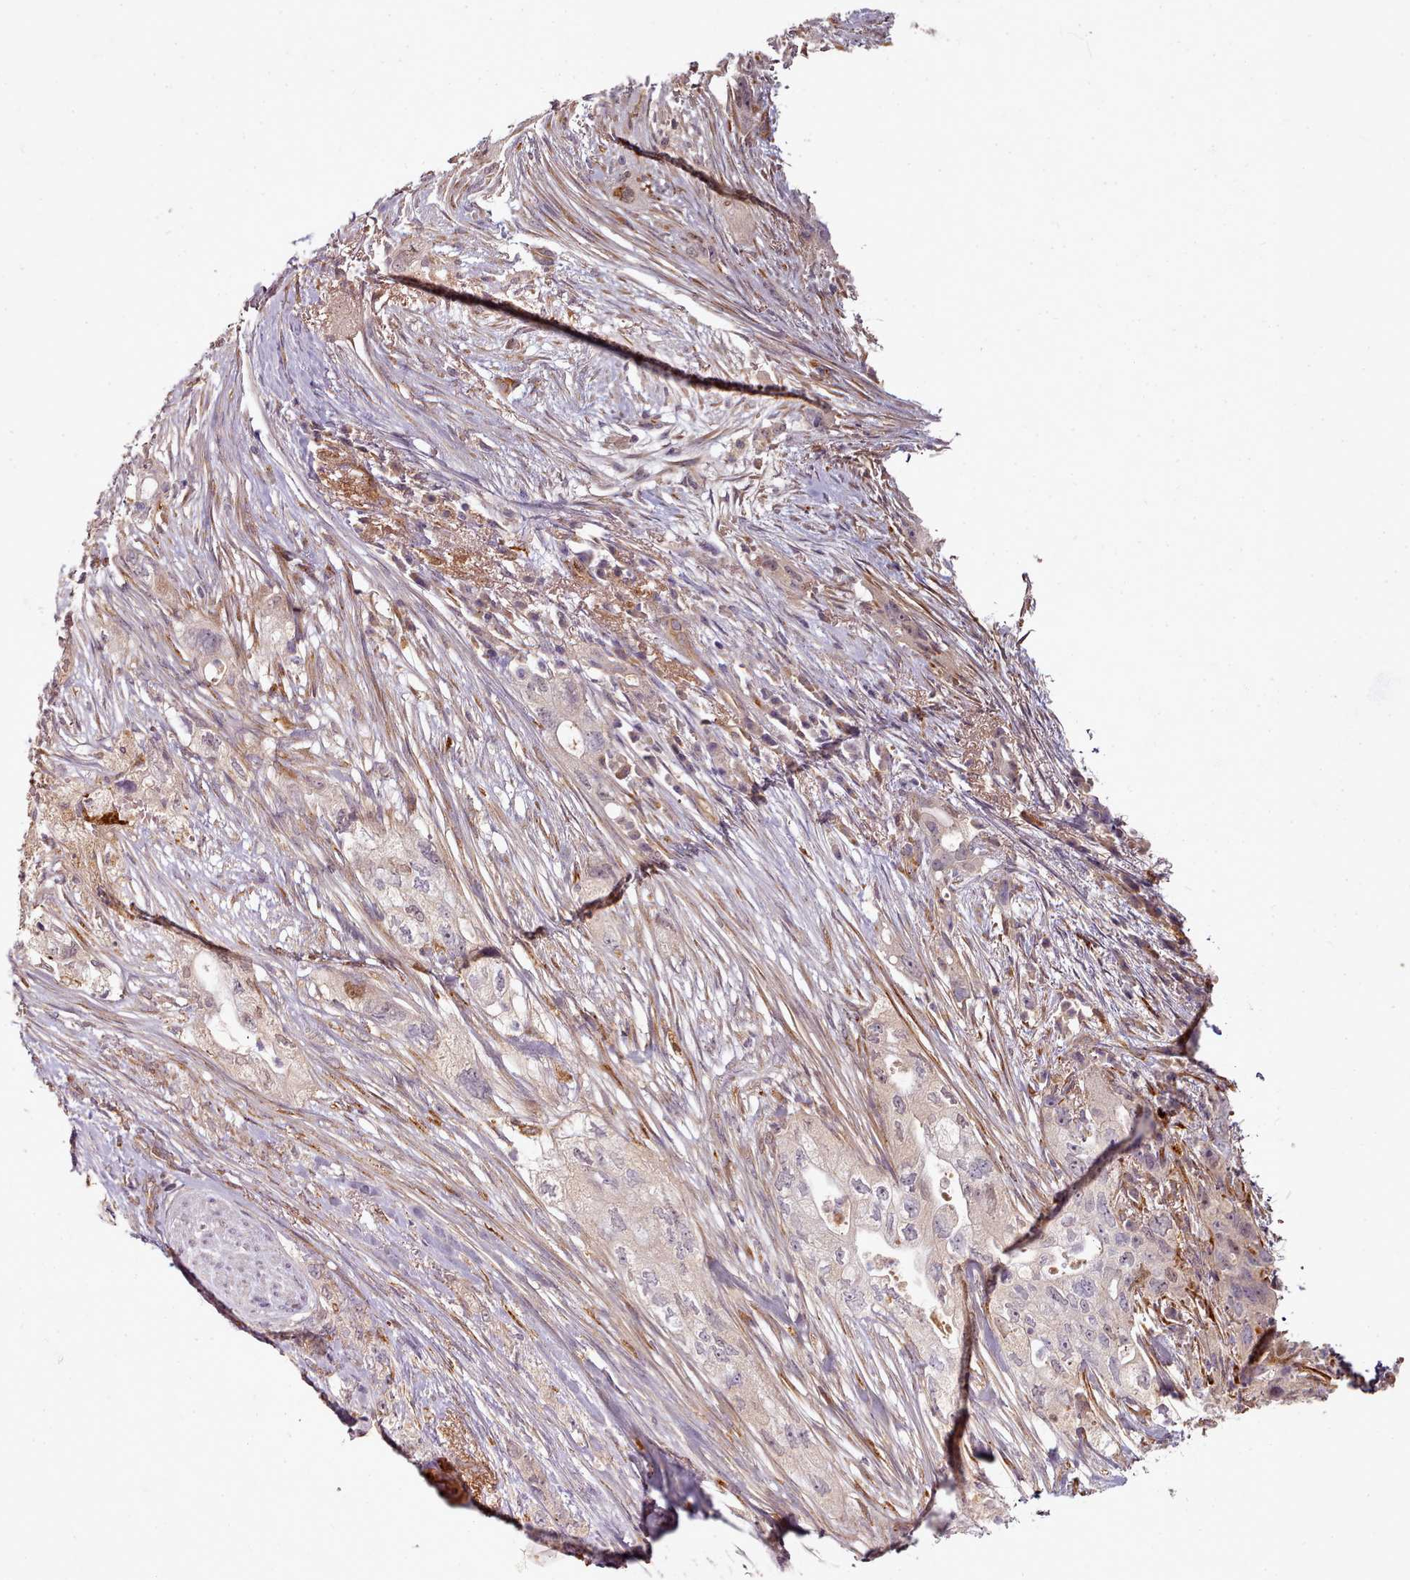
{"staining": {"intensity": "negative", "quantity": "none", "location": "none"}, "tissue": "pancreatic cancer", "cell_type": "Tumor cells", "image_type": "cancer", "snomed": [{"axis": "morphology", "description": "Adenocarcinoma, NOS"}, {"axis": "topography", "description": "Pancreas"}], "caption": "The micrograph demonstrates no significant positivity in tumor cells of pancreatic cancer (adenocarcinoma). The staining is performed using DAB (3,3'-diaminobenzidine) brown chromogen with nuclei counter-stained in using hematoxylin.", "gene": "C1QTNF5", "patient": {"sex": "female", "age": 73}}